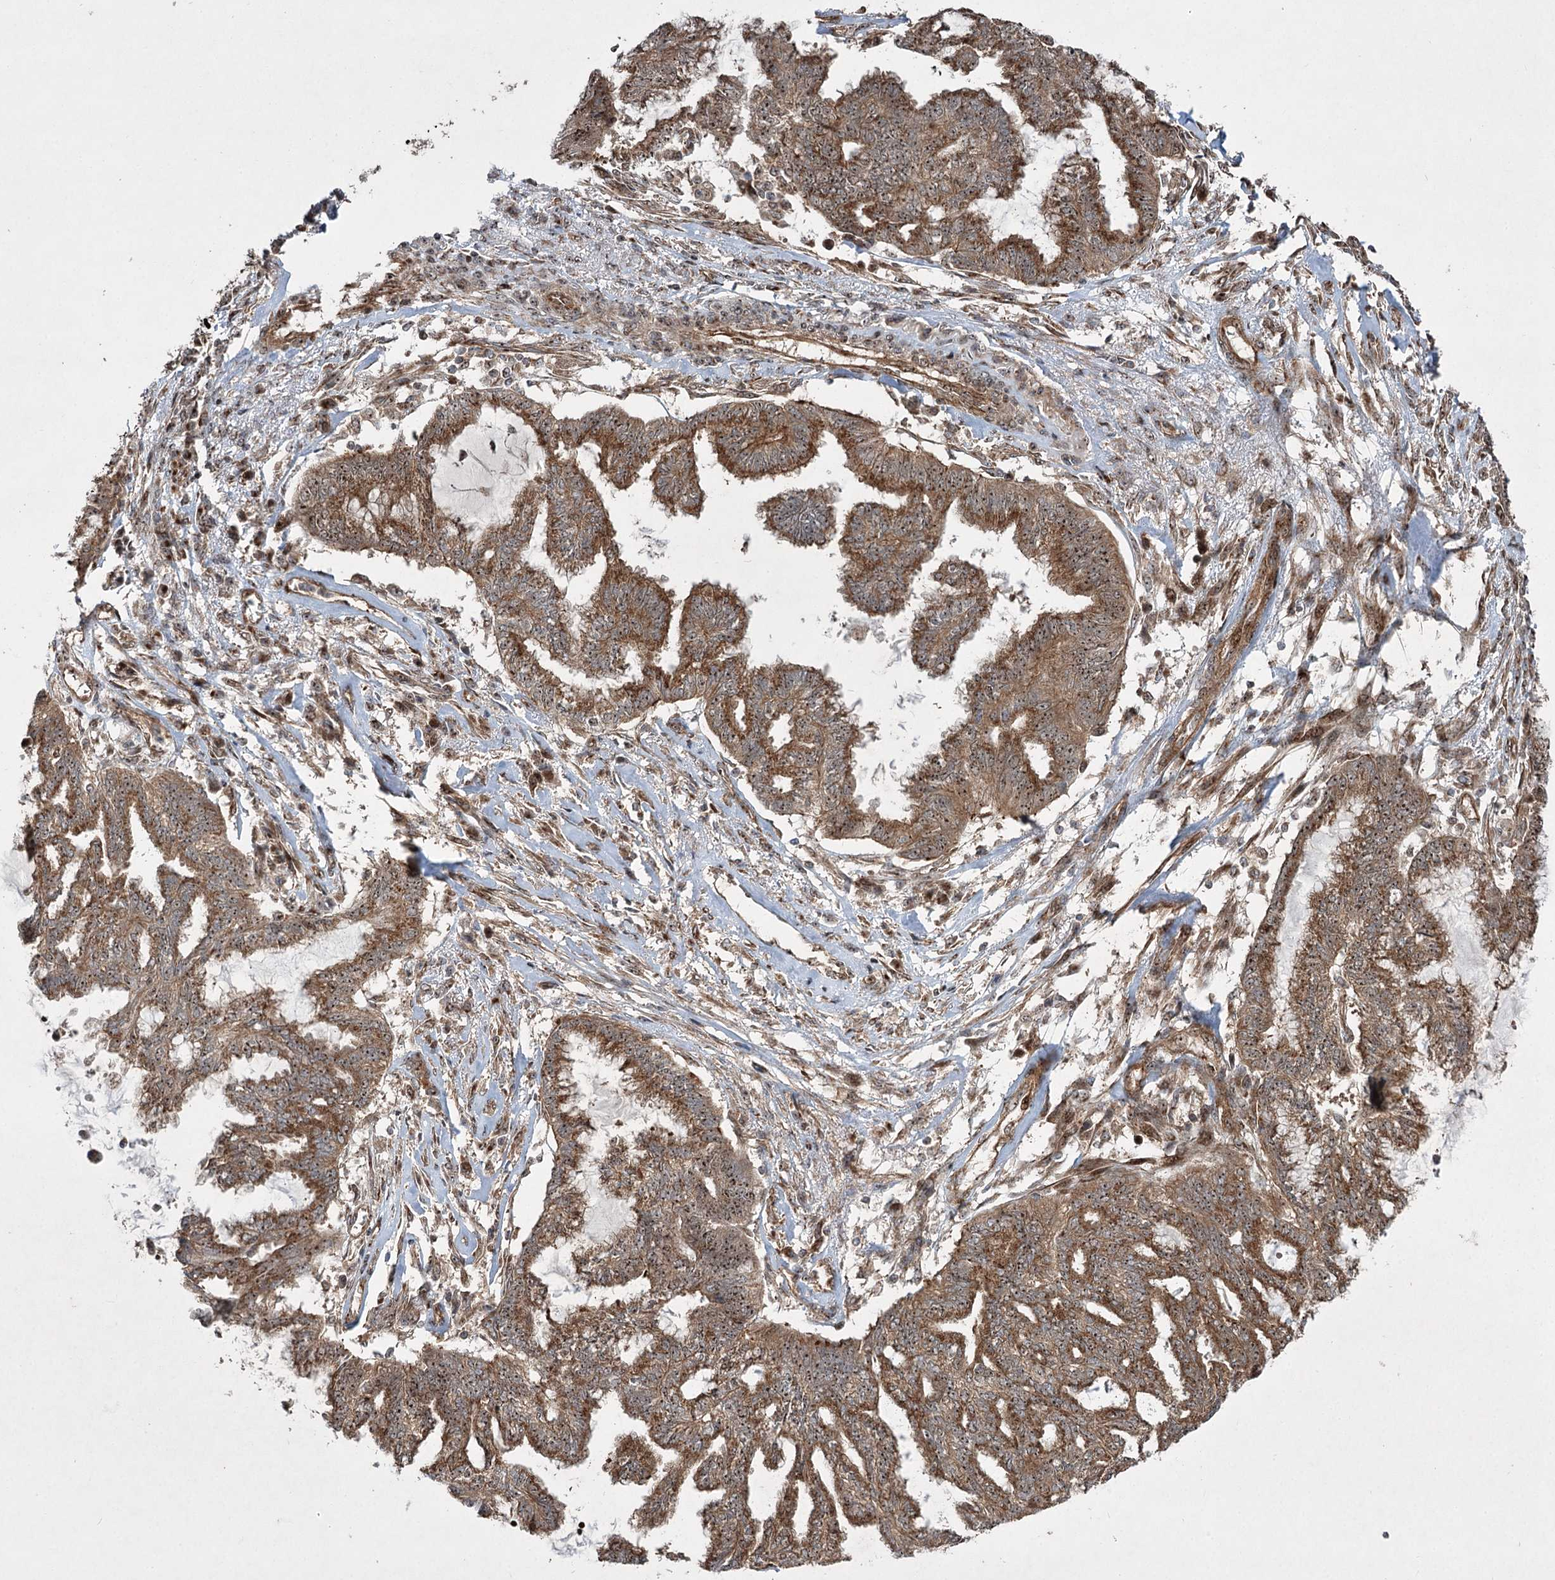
{"staining": {"intensity": "moderate", "quantity": ">75%", "location": "cytoplasmic/membranous,nuclear"}, "tissue": "endometrial cancer", "cell_type": "Tumor cells", "image_type": "cancer", "snomed": [{"axis": "morphology", "description": "Adenocarcinoma, NOS"}, {"axis": "topography", "description": "Endometrium"}], "caption": "Protein expression analysis of human endometrial cancer (adenocarcinoma) reveals moderate cytoplasmic/membranous and nuclear expression in about >75% of tumor cells.", "gene": "SERINC5", "patient": {"sex": "female", "age": 86}}